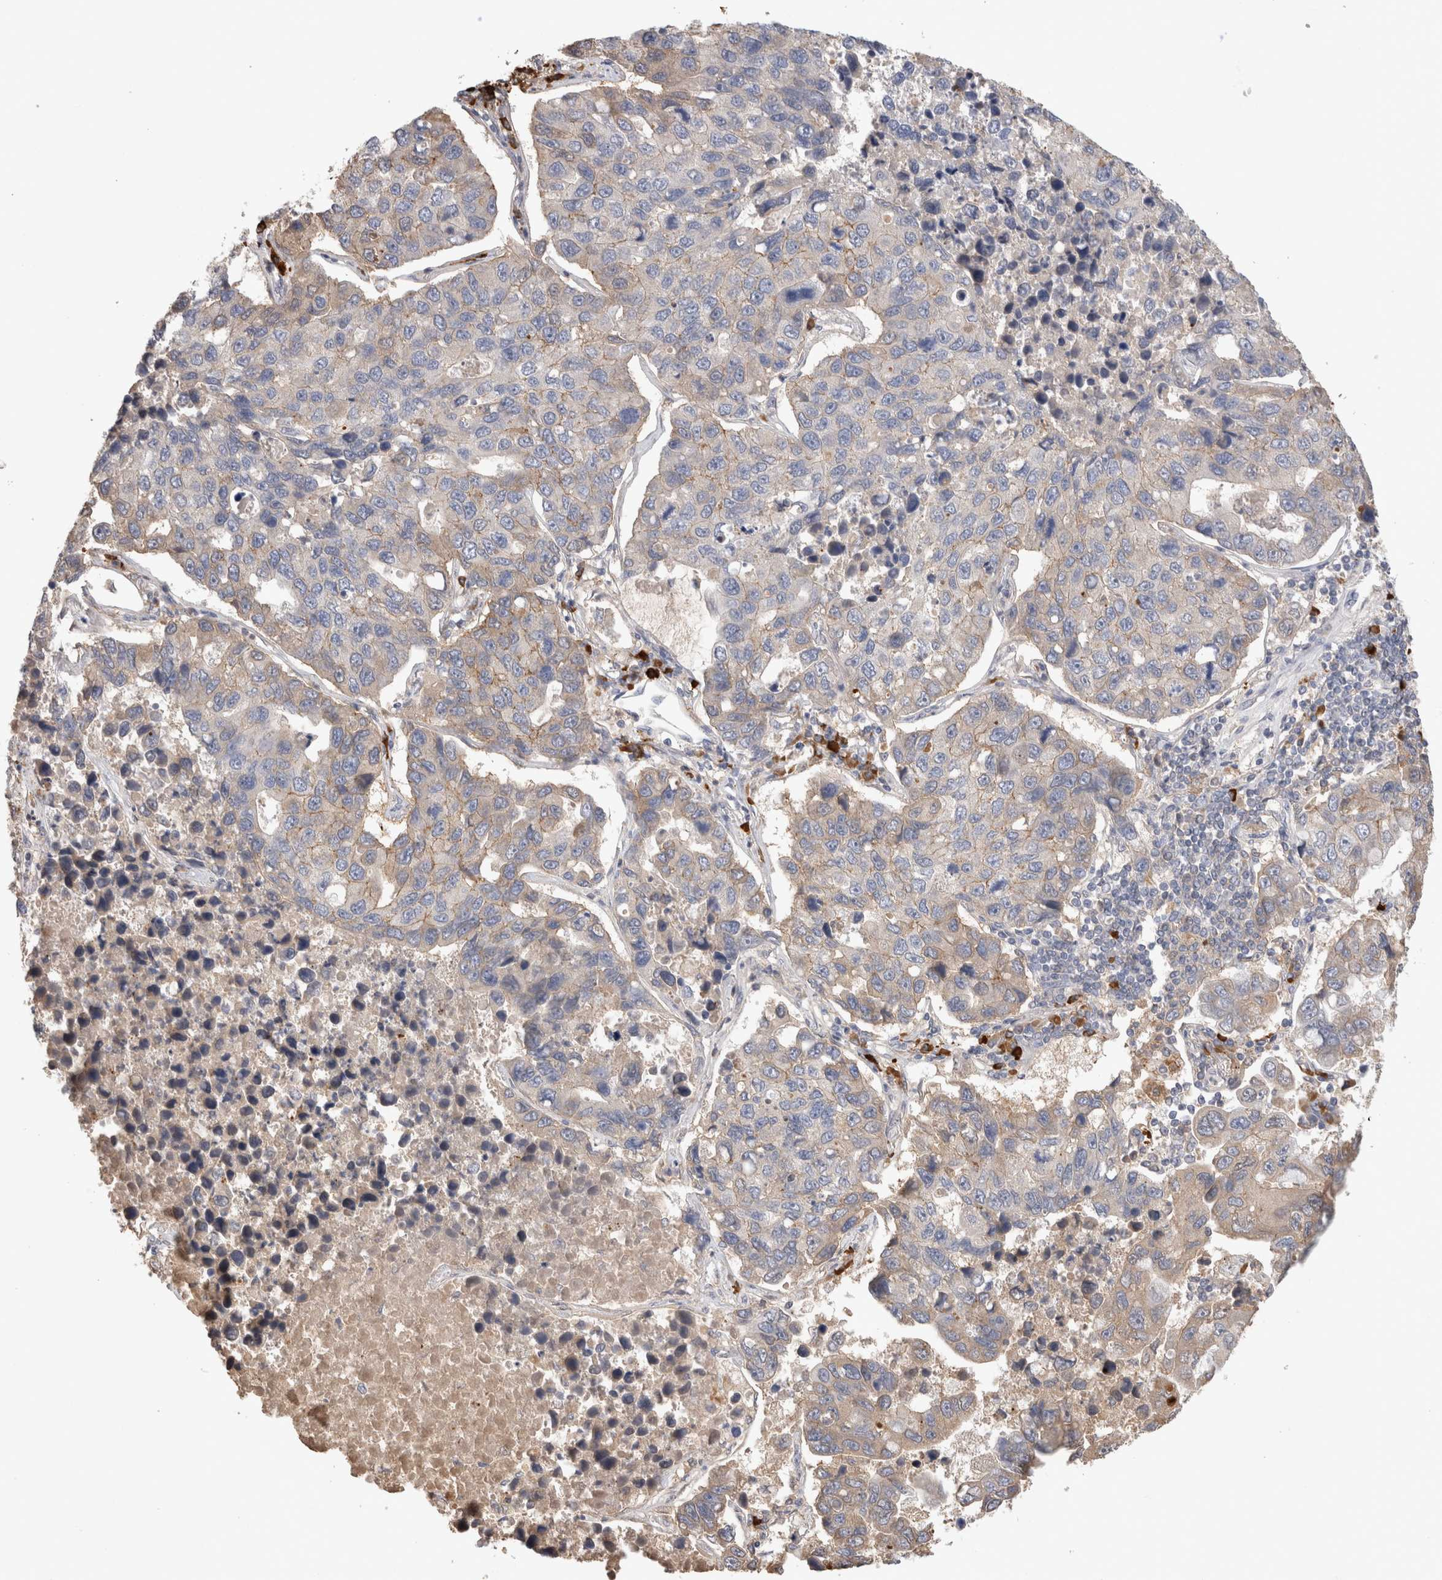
{"staining": {"intensity": "weak", "quantity": "<25%", "location": "cytoplasmic/membranous"}, "tissue": "lung cancer", "cell_type": "Tumor cells", "image_type": "cancer", "snomed": [{"axis": "morphology", "description": "Adenocarcinoma, NOS"}, {"axis": "topography", "description": "Lung"}], "caption": "There is no significant staining in tumor cells of lung adenocarcinoma. Brightfield microscopy of IHC stained with DAB (brown) and hematoxylin (blue), captured at high magnification.", "gene": "PPP3CC", "patient": {"sex": "male", "age": 64}}